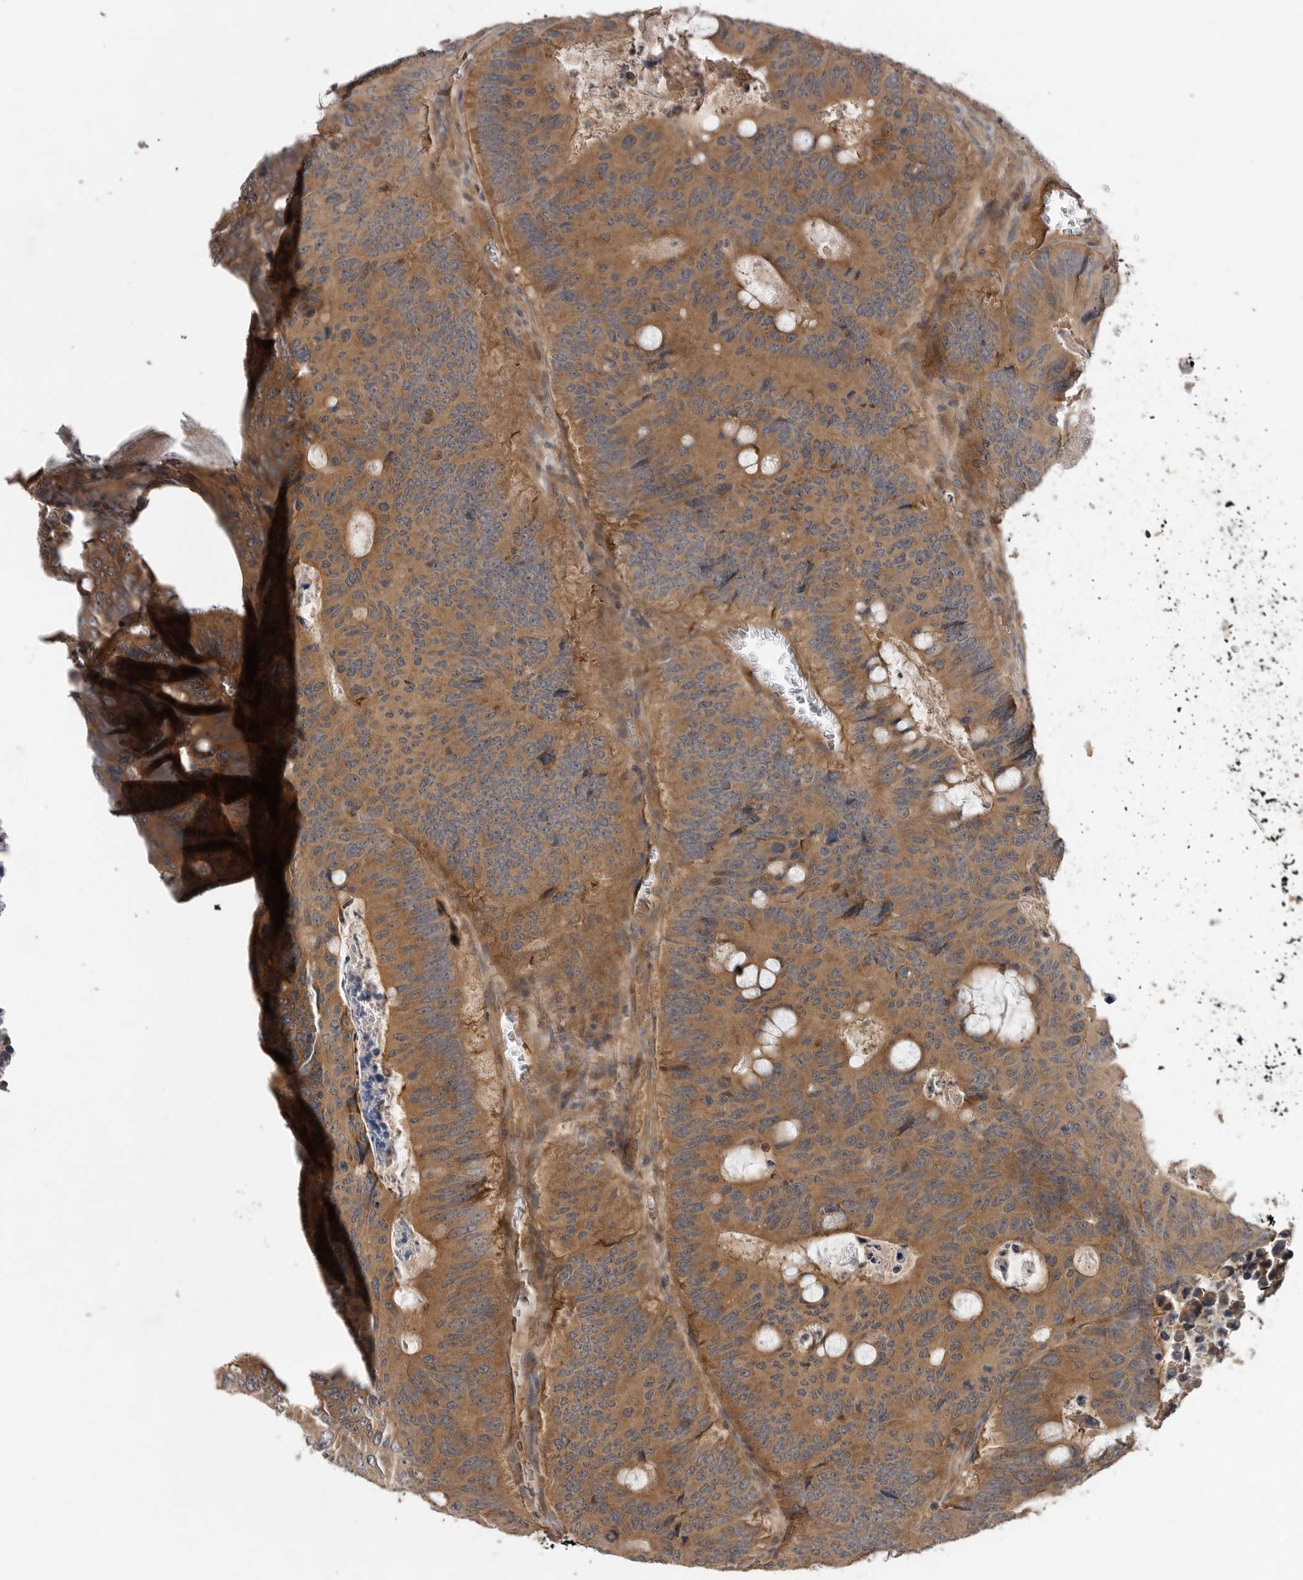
{"staining": {"intensity": "moderate", "quantity": ">75%", "location": "cytoplasmic/membranous"}, "tissue": "colorectal cancer", "cell_type": "Tumor cells", "image_type": "cancer", "snomed": [{"axis": "morphology", "description": "Adenocarcinoma, NOS"}, {"axis": "topography", "description": "Colon"}], "caption": "Adenocarcinoma (colorectal) stained with a brown dye exhibits moderate cytoplasmic/membranous positive positivity in approximately >75% of tumor cells.", "gene": "OSBPL9", "patient": {"sex": "male", "age": 87}}